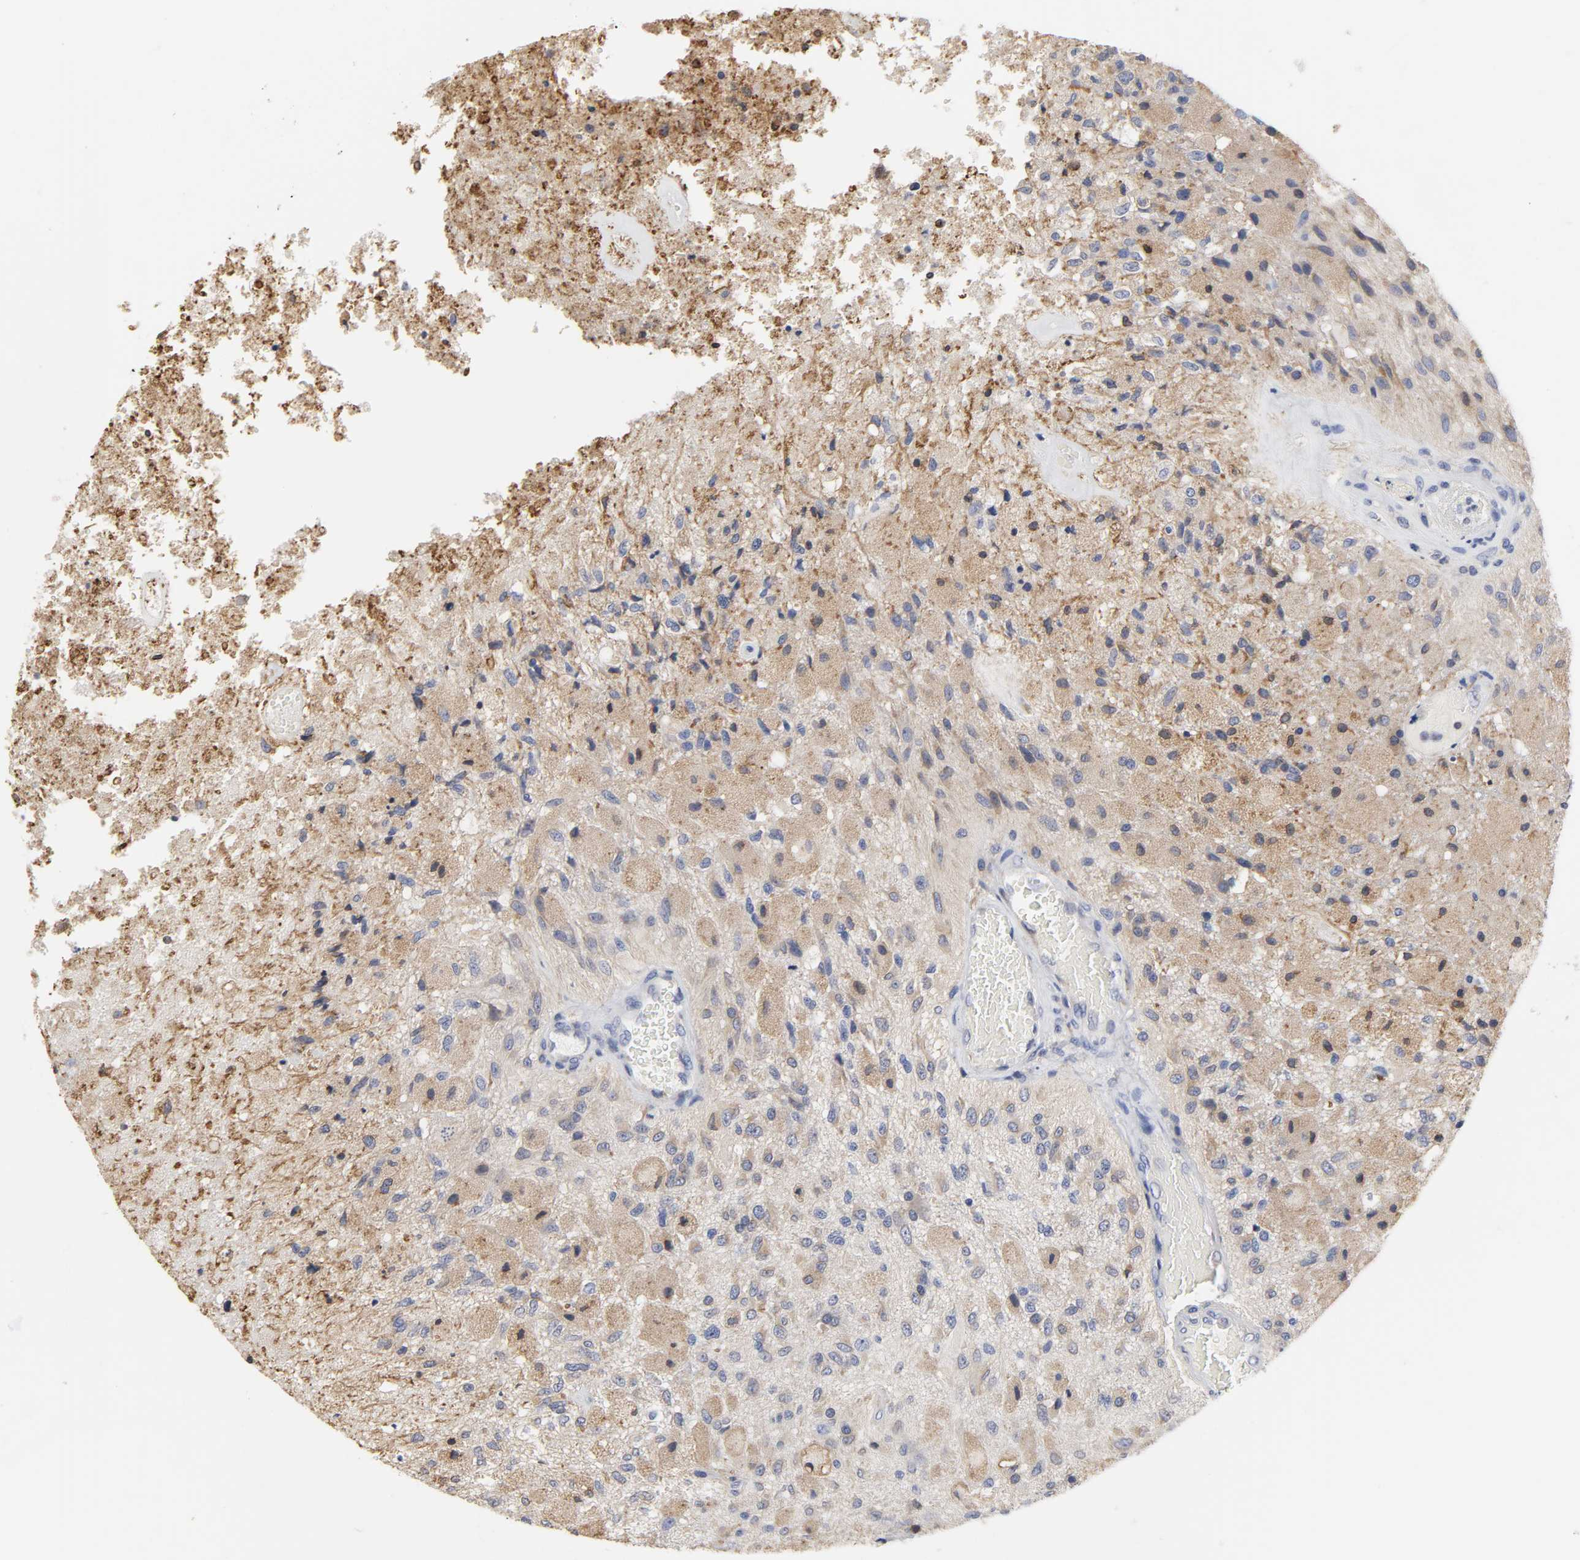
{"staining": {"intensity": "weak", "quantity": "25%-75%", "location": "cytoplasmic/membranous"}, "tissue": "glioma", "cell_type": "Tumor cells", "image_type": "cancer", "snomed": [{"axis": "morphology", "description": "Normal tissue, NOS"}, {"axis": "morphology", "description": "Glioma, malignant, High grade"}, {"axis": "topography", "description": "Cerebral cortex"}], "caption": "IHC of human high-grade glioma (malignant) displays low levels of weak cytoplasmic/membranous positivity in about 25%-75% of tumor cells.", "gene": "HCK", "patient": {"sex": "male", "age": 77}}